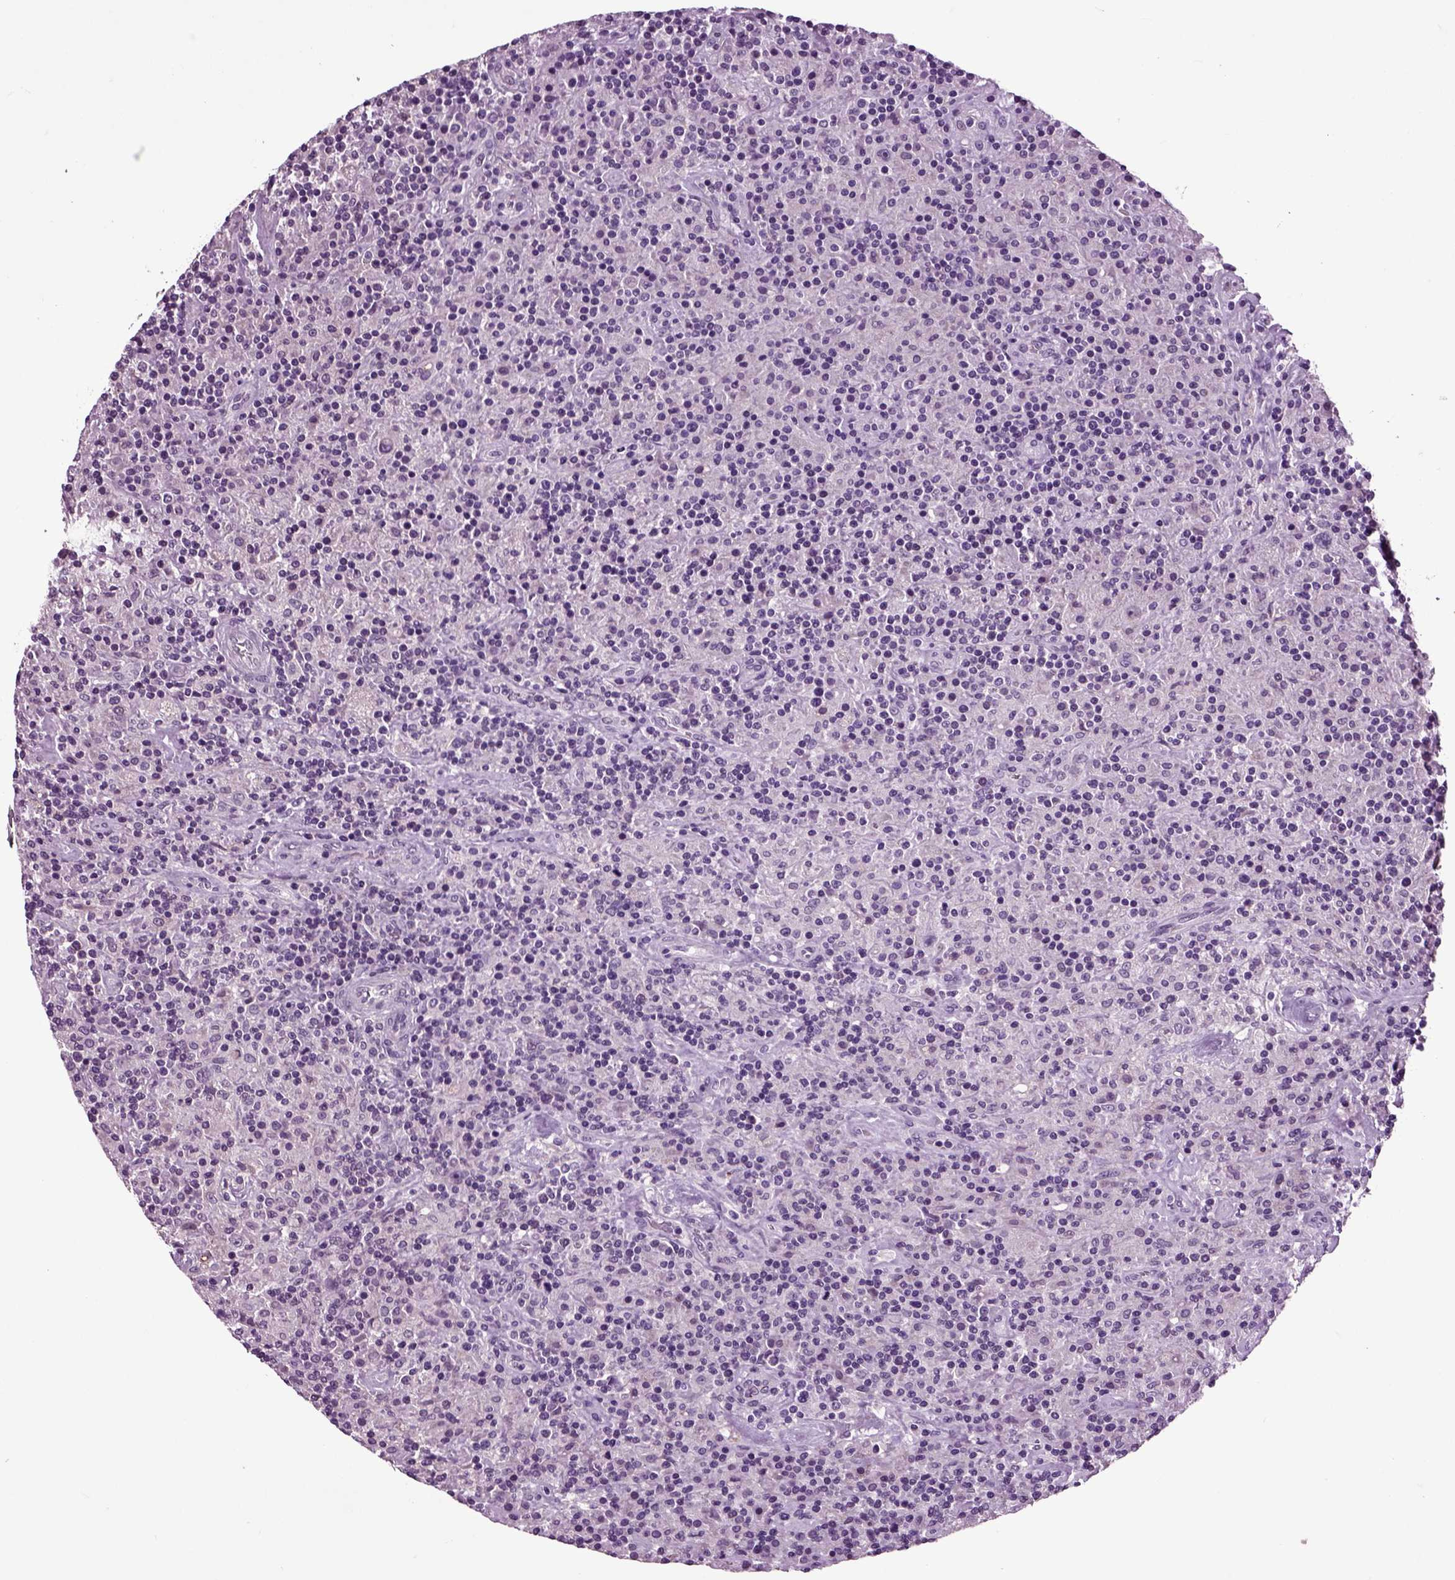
{"staining": {"intensity": "negative", "quantity": "none", "location": "none"}, "tissue": "lymphoma", "cell_type": "Tumor cells", "image_type": "cancer", "snomed": [{"axis": "morphology", "description": "Hodgkin's disease, NOS"}, {"axis": "topography", "description": "Lymph node"}], "caption": "Immunohistochemistry of human lymphoma displays no staining in tumor cells.", "gene": "CRHR1", "patient": {"sex": "male", "age": 70}}